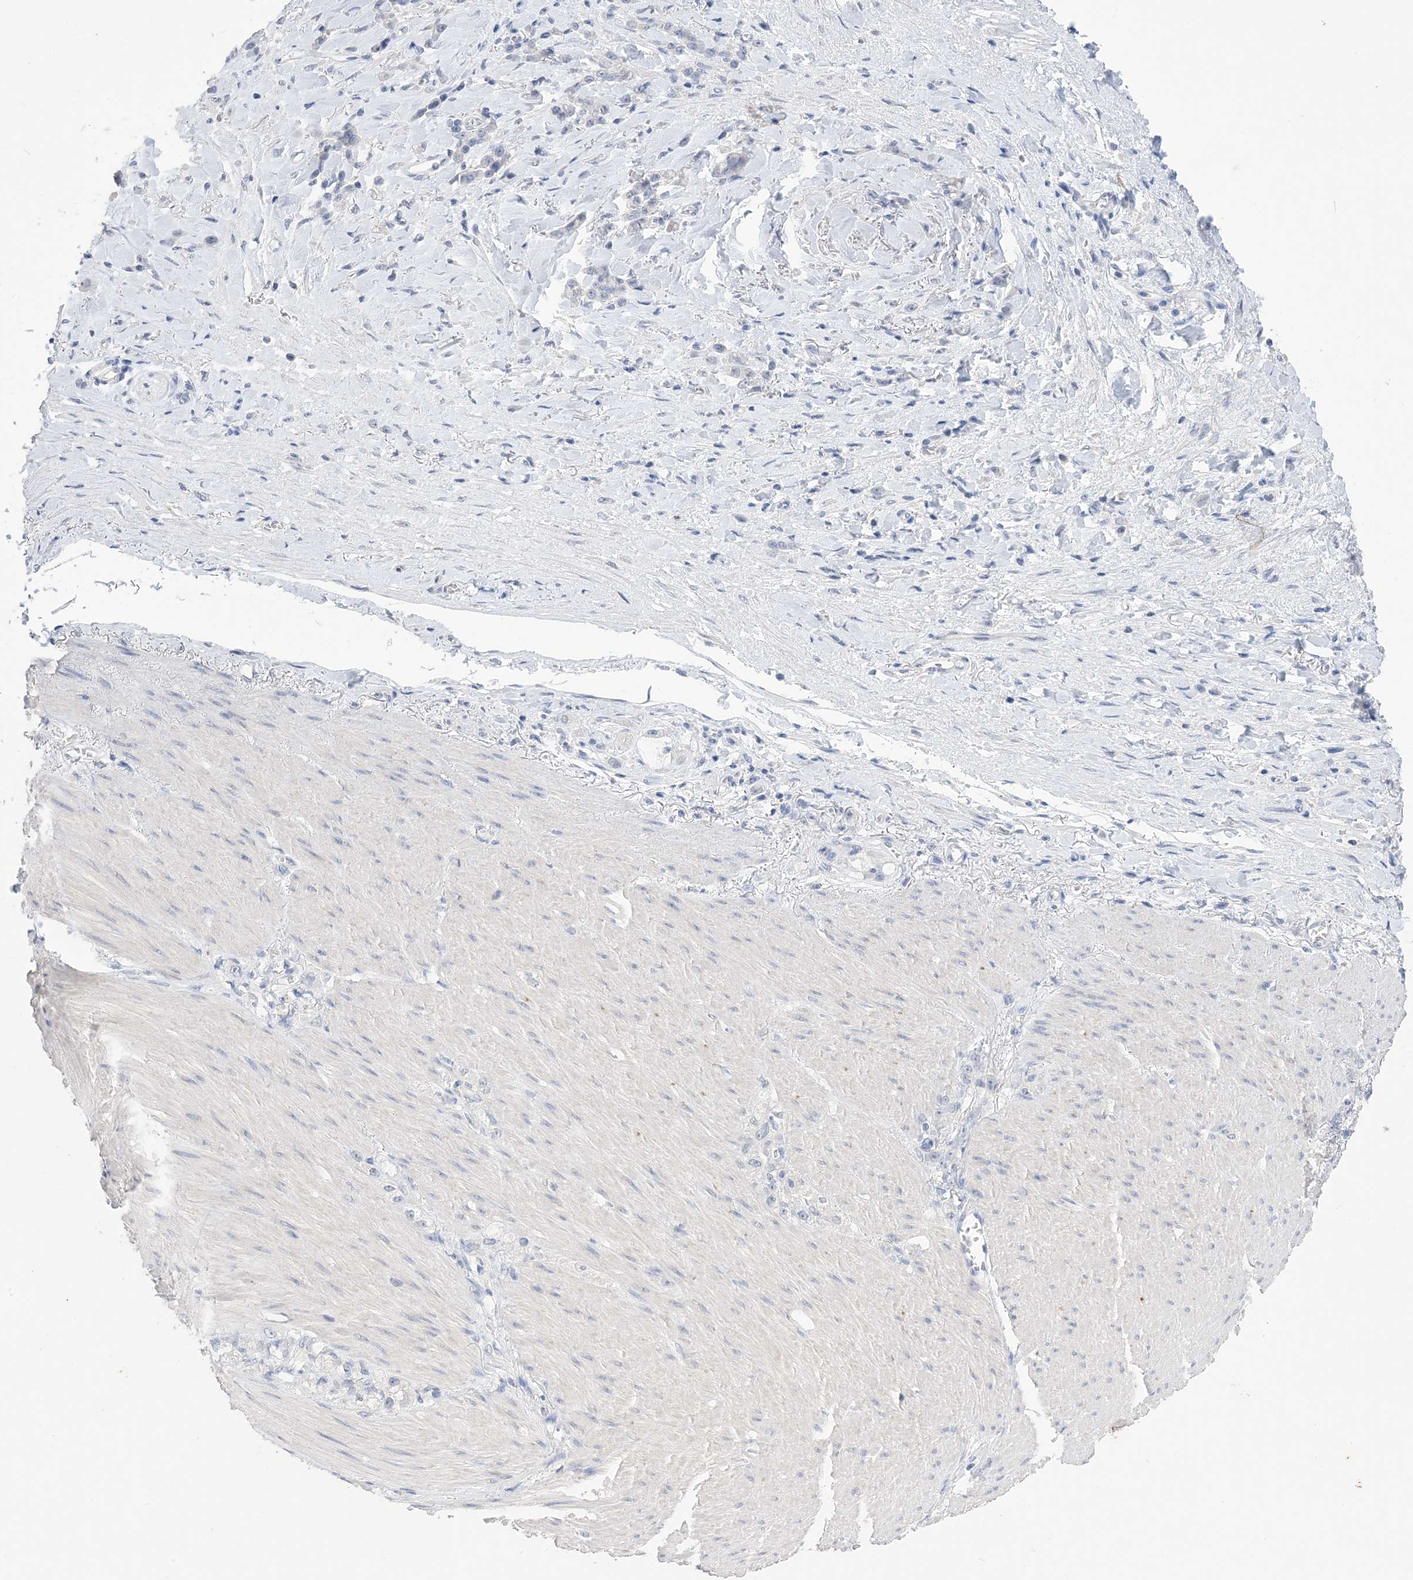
{"staining": {"intensity": "negative", "quantity": "none", "location": "none"}, "tissue": "stomach cancer", "cell_type": "Tumor cells", "image_type": "cancer", "snomed": [{"axis": "morphology", "description": "Normal tissue, NOS"}, {"axis": "morphology", "description": "Adenocarcinoma, NOS"}, {"axis": "topography", "description": "Stomach"}], "caption": "This histopathology image is of adenocarcinoma (stomach) stained with immunohistochemistry (IHC) to label a protein in brown with the nuclei are counter-stained blue. There is no staining in tumor cells. (DAB immunohistochemistry with hematoxylin counter stain).", "gene": "DSC3", "patient": {"sex": "male", "age": 82}}